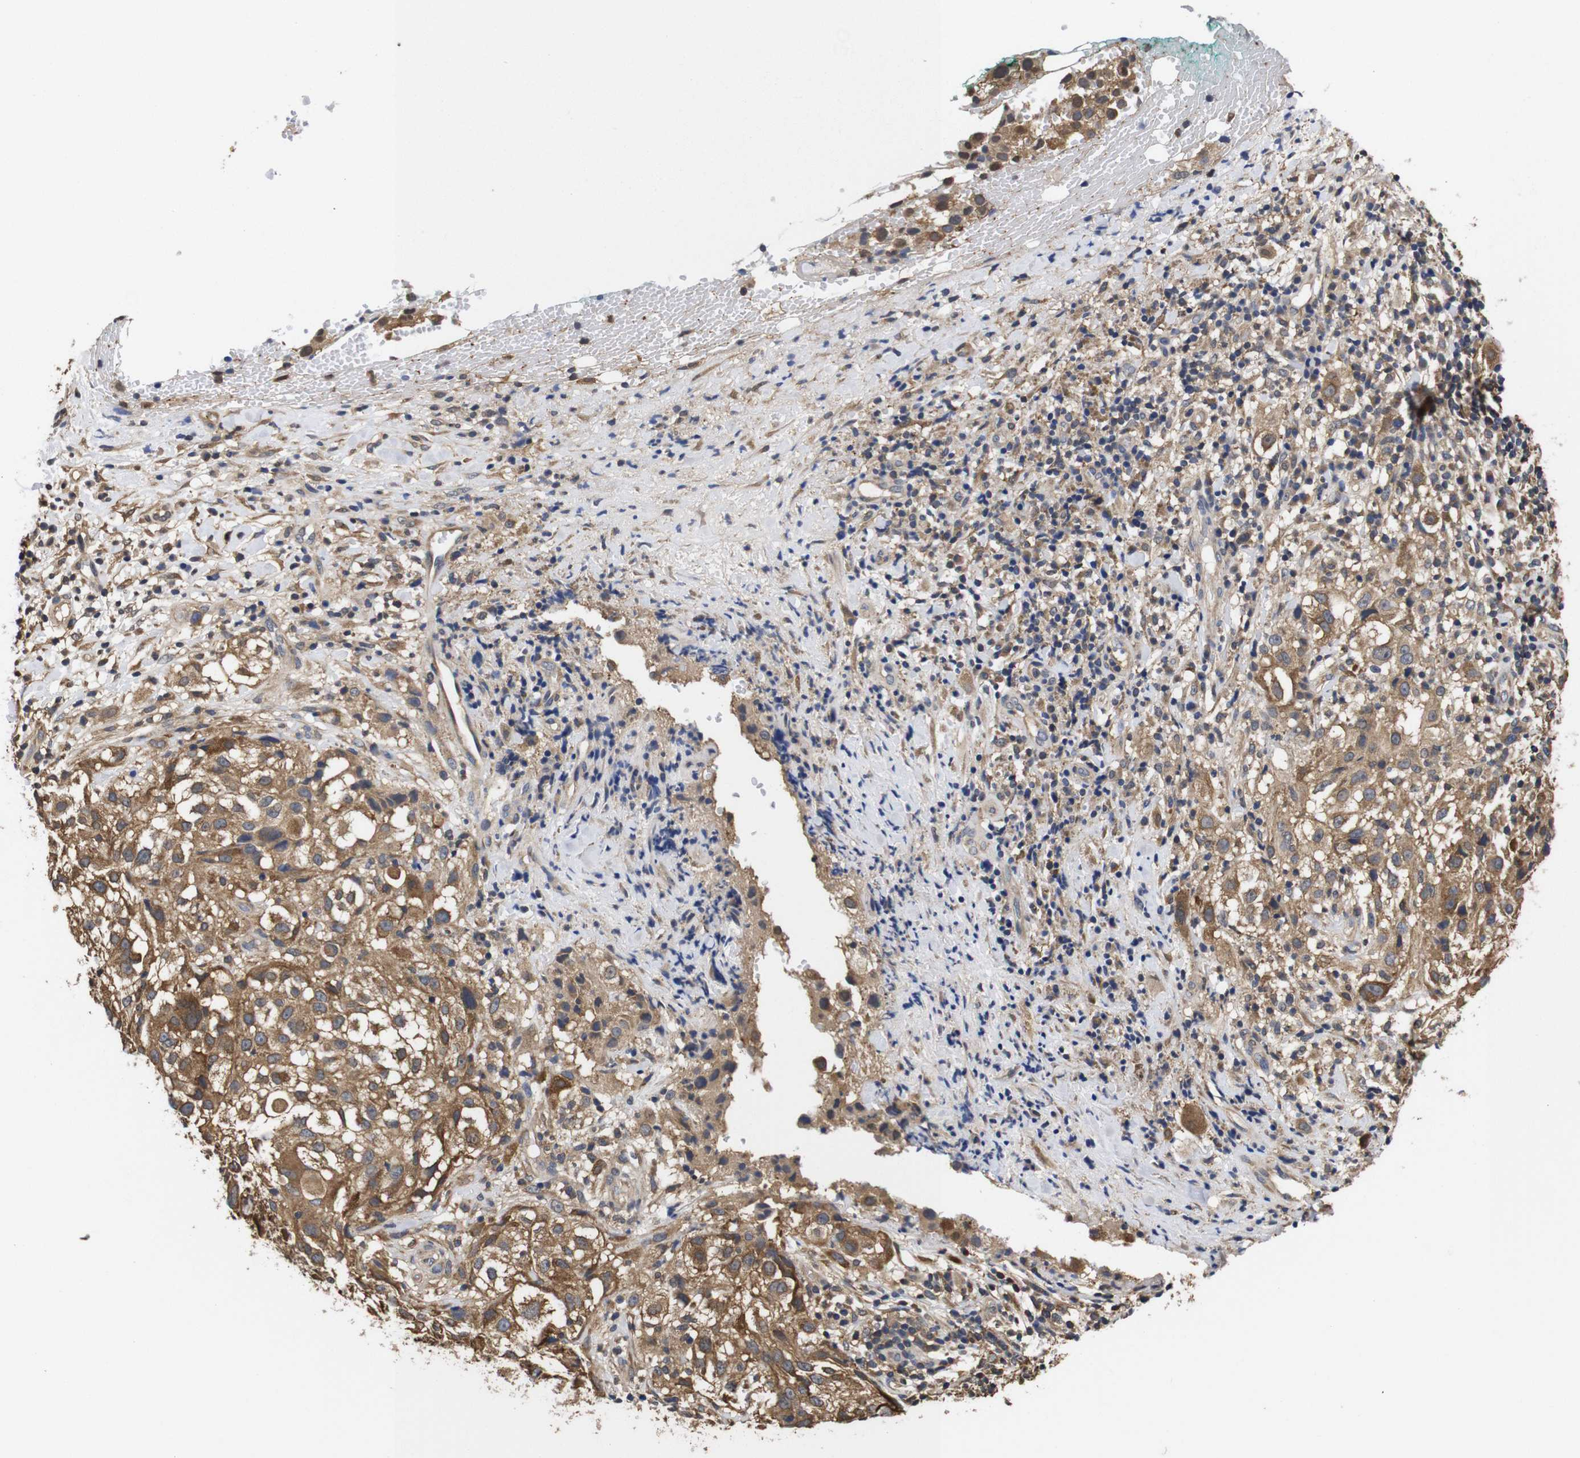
{"staining": {"intensity": "moderate", "quantity": ">75%", "location": "cytoplasmic/membranous"}, "tissue": "melanoma", "cell_type": "Tumor cells", "image_type": "cancer", "snomed": [{"axis": "morphology", "description": "Necrosis, NOS"}, {"axis": "morphology", "description": "Malignant melanoma, NOS"}, {"axis": "topography", "description": "Skin"}], "caption": "Immunohistochemical staining of human malignant melanoma displays moderate cytoplasmic/membranous protein staining in approximately >75% of tumor cells. (IHC, brightfield microscopy, high magnification).", "gene": "LRRCC1", "patient": {"sex": "female", "age": 87}}